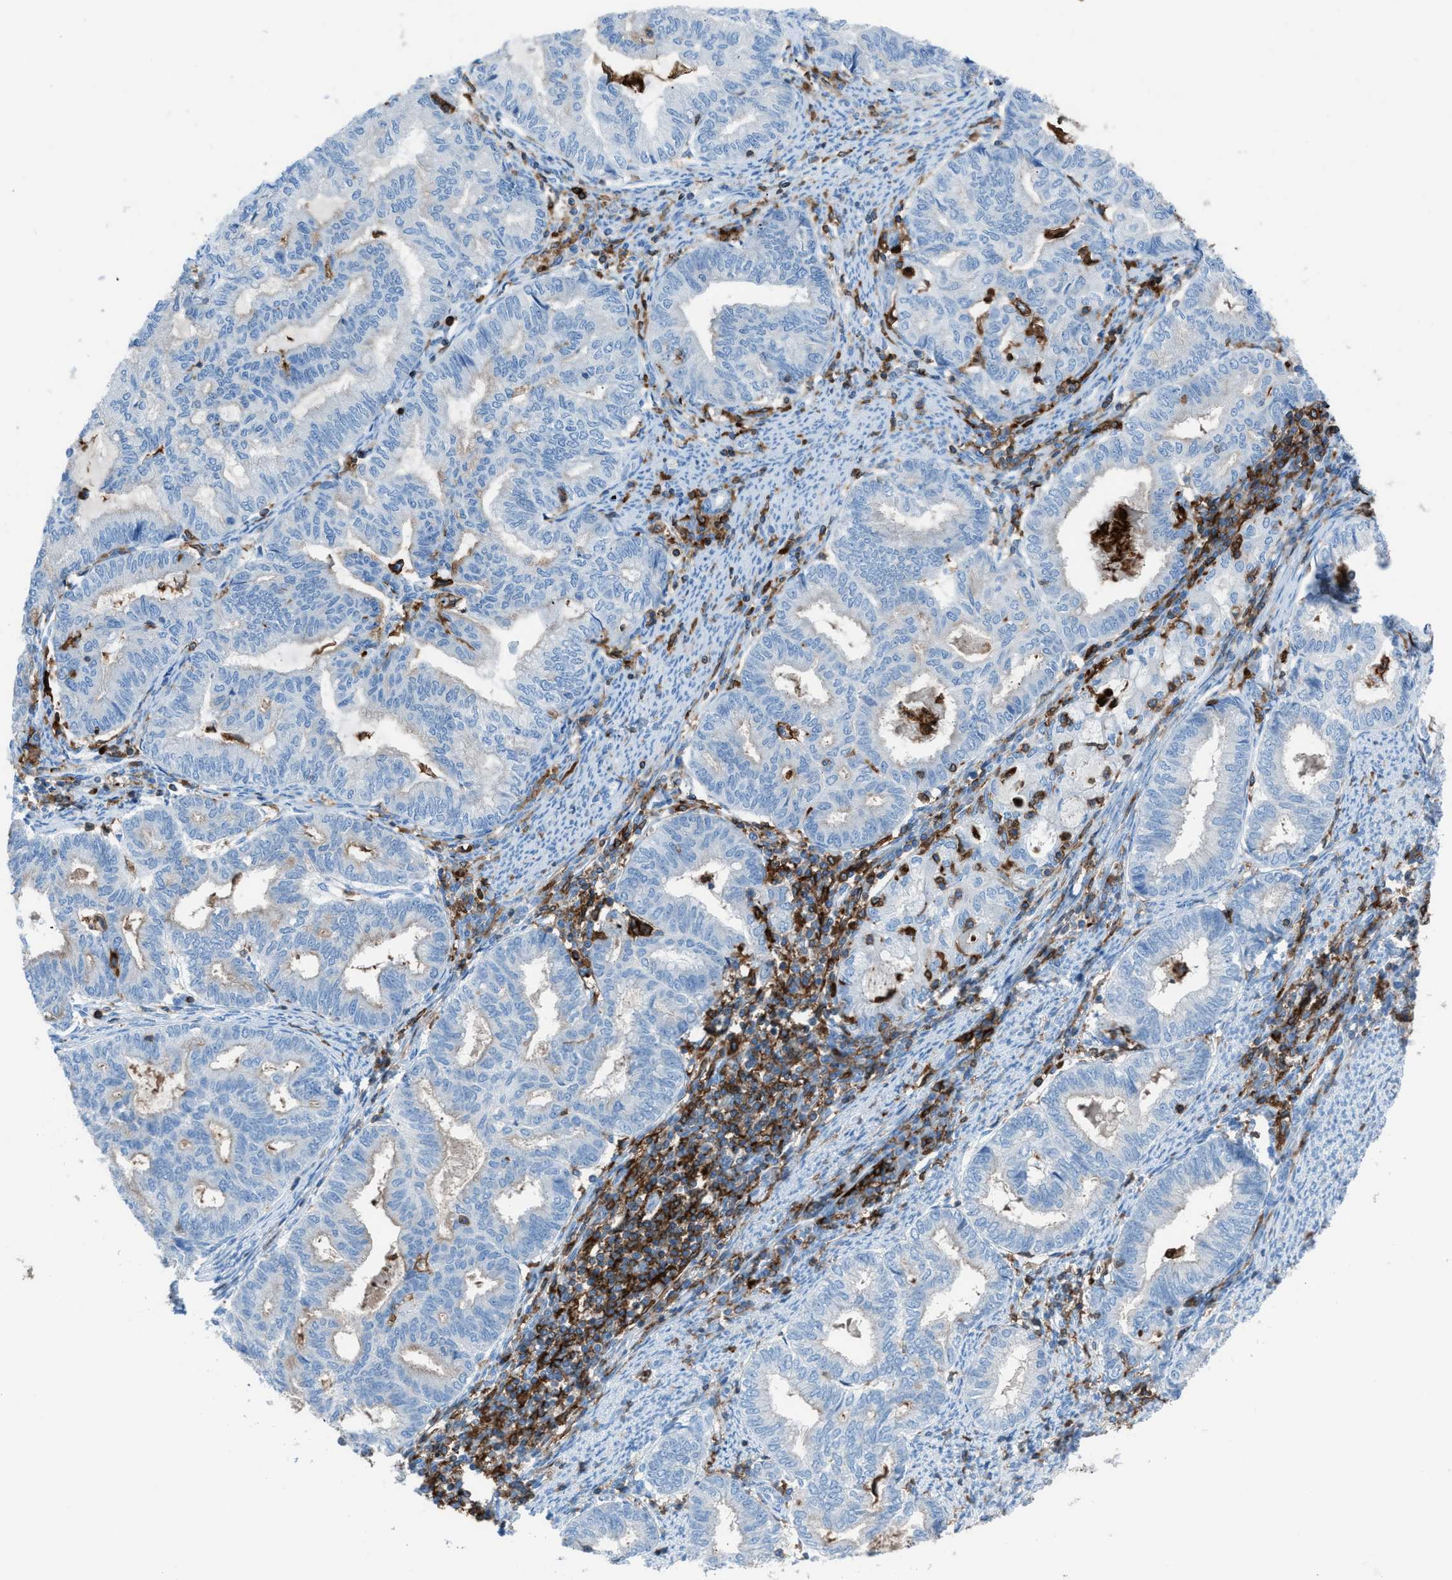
{"staining": {"intensity": "negative", "quantity": "none", "location": "none"}, "tissue": "endometrial cancer", "cell_type": "Tumor cells", "image_type": "cancer", "snomed": [{"axis": "morphology", "description": "Adenocarcinoma, NOS"}, {"axis": "topography", "description": "Endometrium"}], "caption": "Immunohistochemical staining of human adenocarcinoma (endometrial) demonstrates no significant staining in tumor cells.", "gene": "ITGB2", "patient": {"sex": "female", "age": 79}}